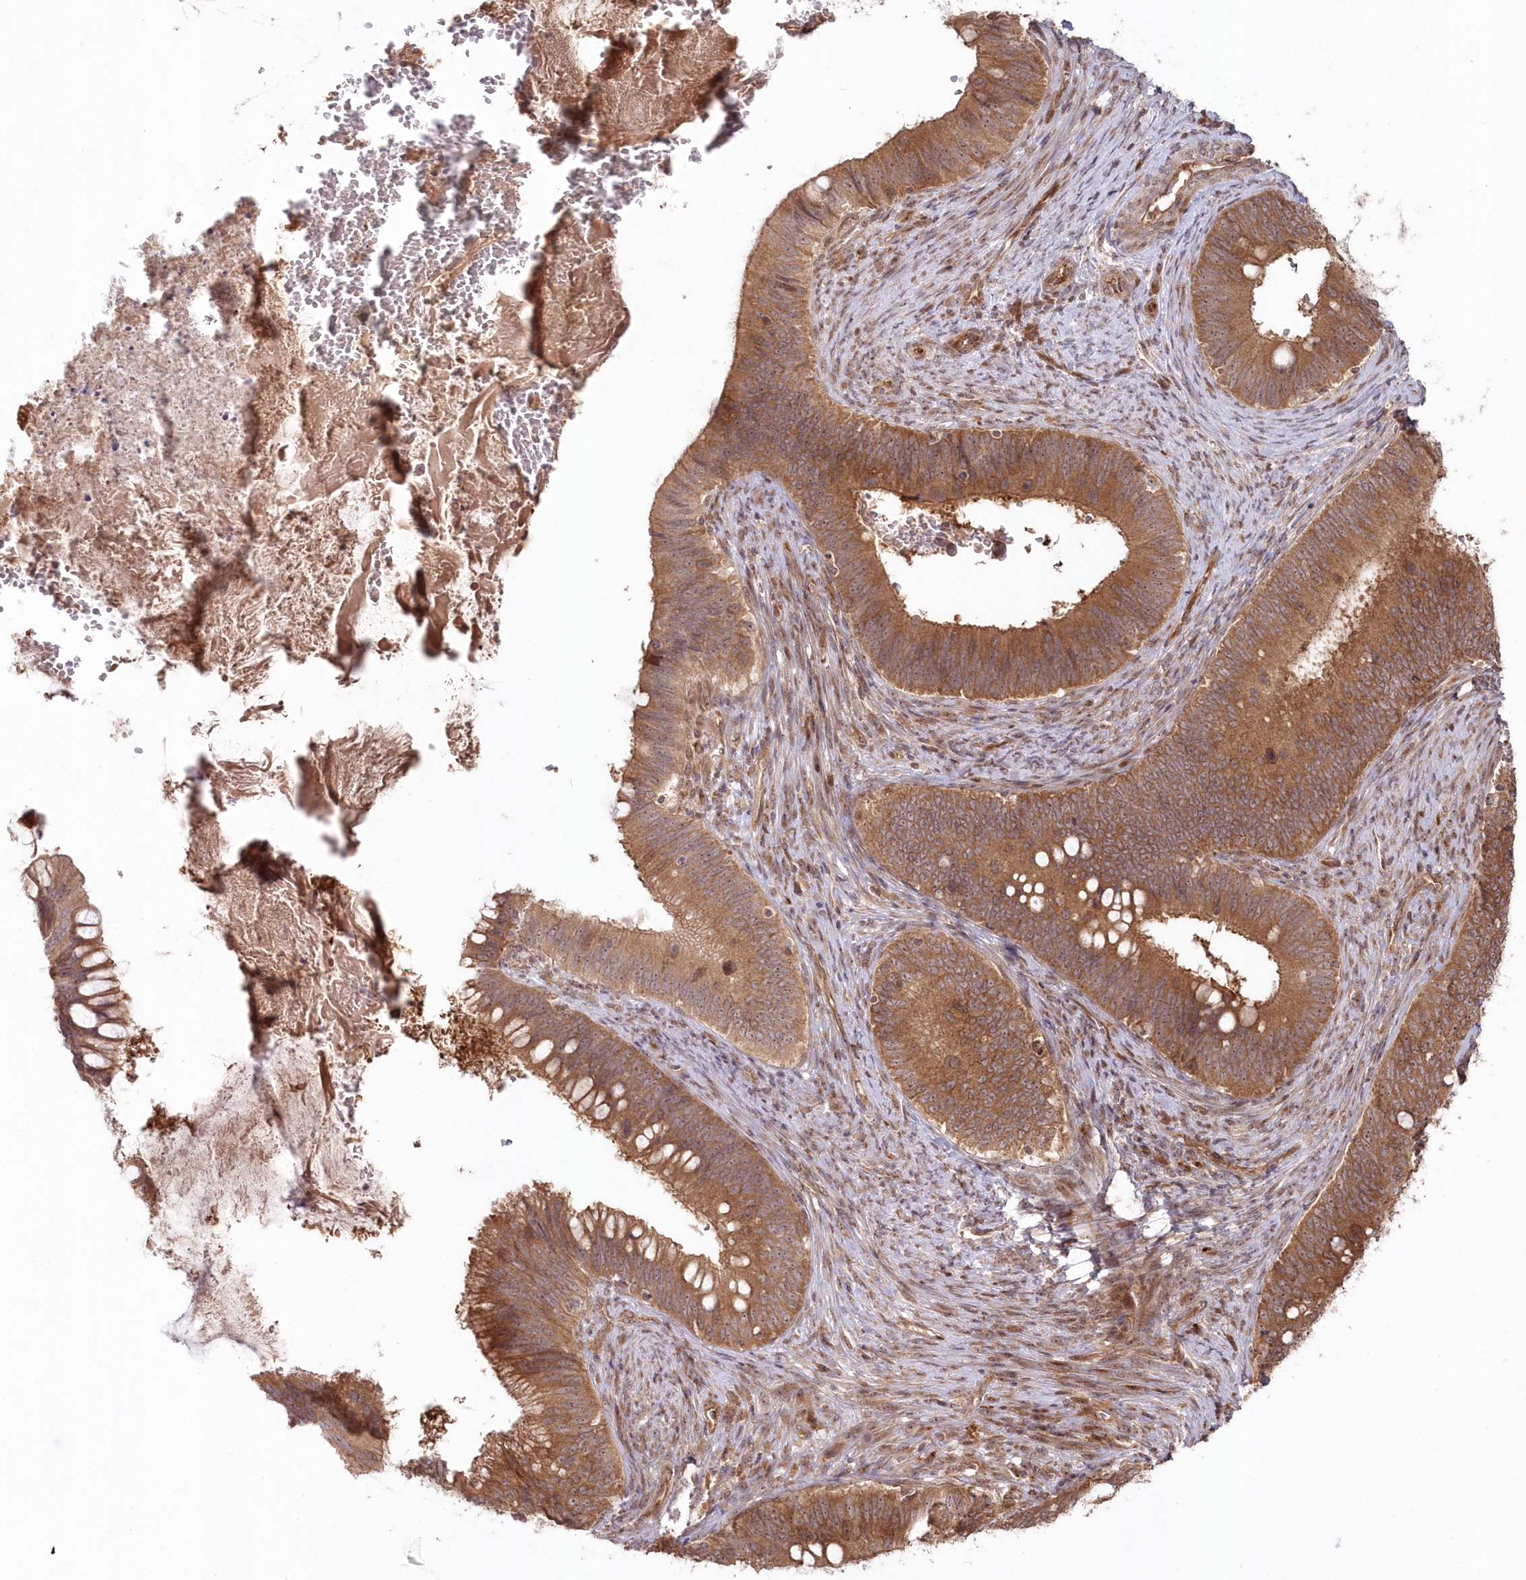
{"staining": {"intensity": "moderate", "quantity": "25%-75%", "location": "cytoplasmic/membranous"}, "tissue": "cervical cancer", "cell_type": "Tumor cells", "image_type": "cancer", "snomed": [{"axis": "morphology", "description": "Adenocarcinoma, NOS"}, {"axis": "topography", "description": "Cervix"}], "caption": "Adenocarcinoma (cervical) stained for a protein (brown) displays moderate cytoplasmic/membranous positive positivity in about 25%-75% of tumor cells.", "gene": "SERINC1", "patient": {"sex": "female", "age": 42}}